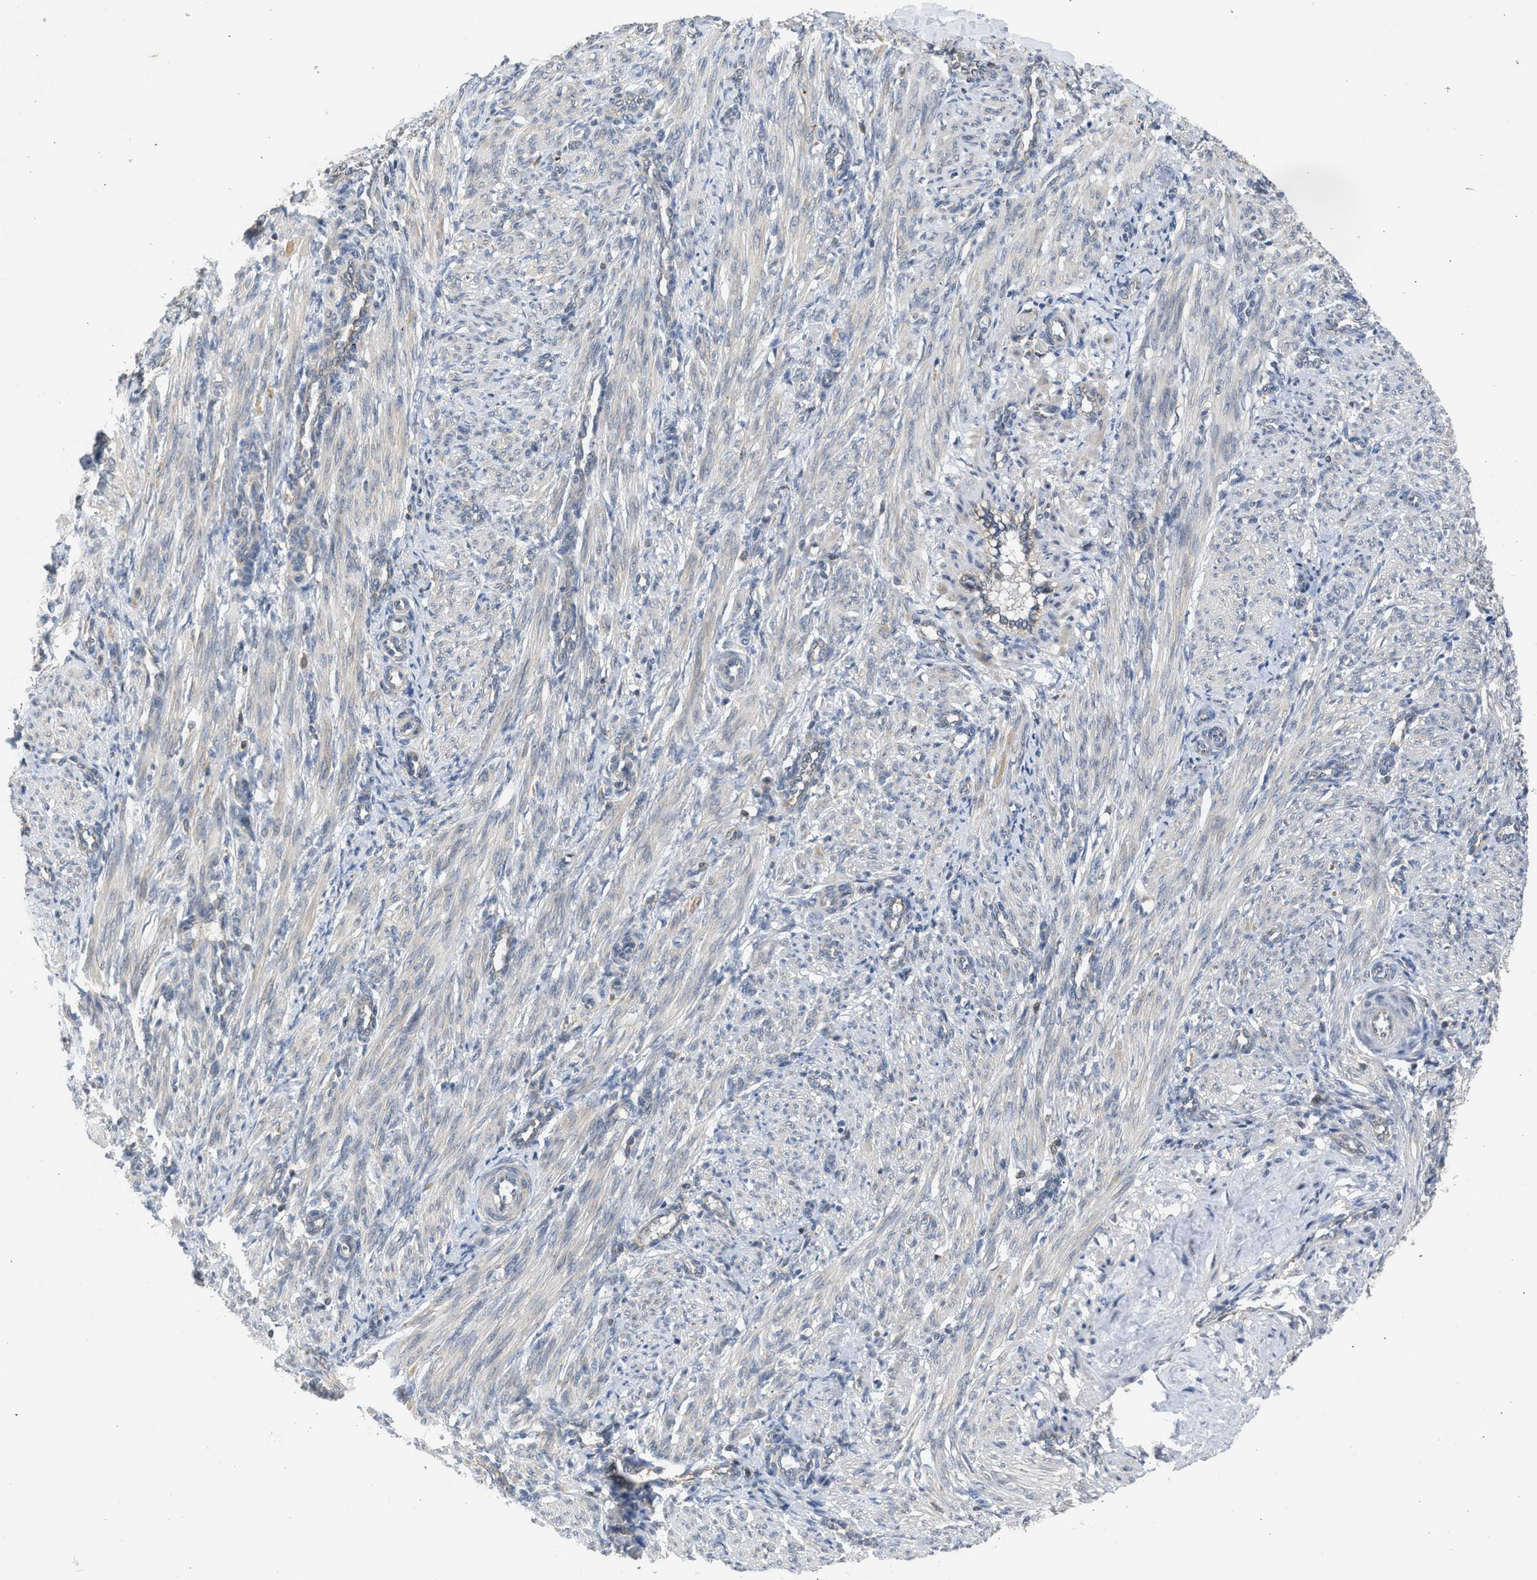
{"staining": {"intensity": "negative", "quantity": "none", "location": "none"}, "tissue": "smooth muscle", "cell_type": "Smooth muscle cells", "image_type": "normal", "snomed": [{"axis": "morphology", "description": "Normal tissue, NOS"}, {"axis": "topography", "description": "Endometrium"}], "caption": "A high-resolution micrograph shows immunohistochemistry (IHC) staining of normal smooth muscle, which shows no significant expression in smooth muscle cells.", "gene": "CYP1A1", "patient": {"sex": "female", "age": 33}}